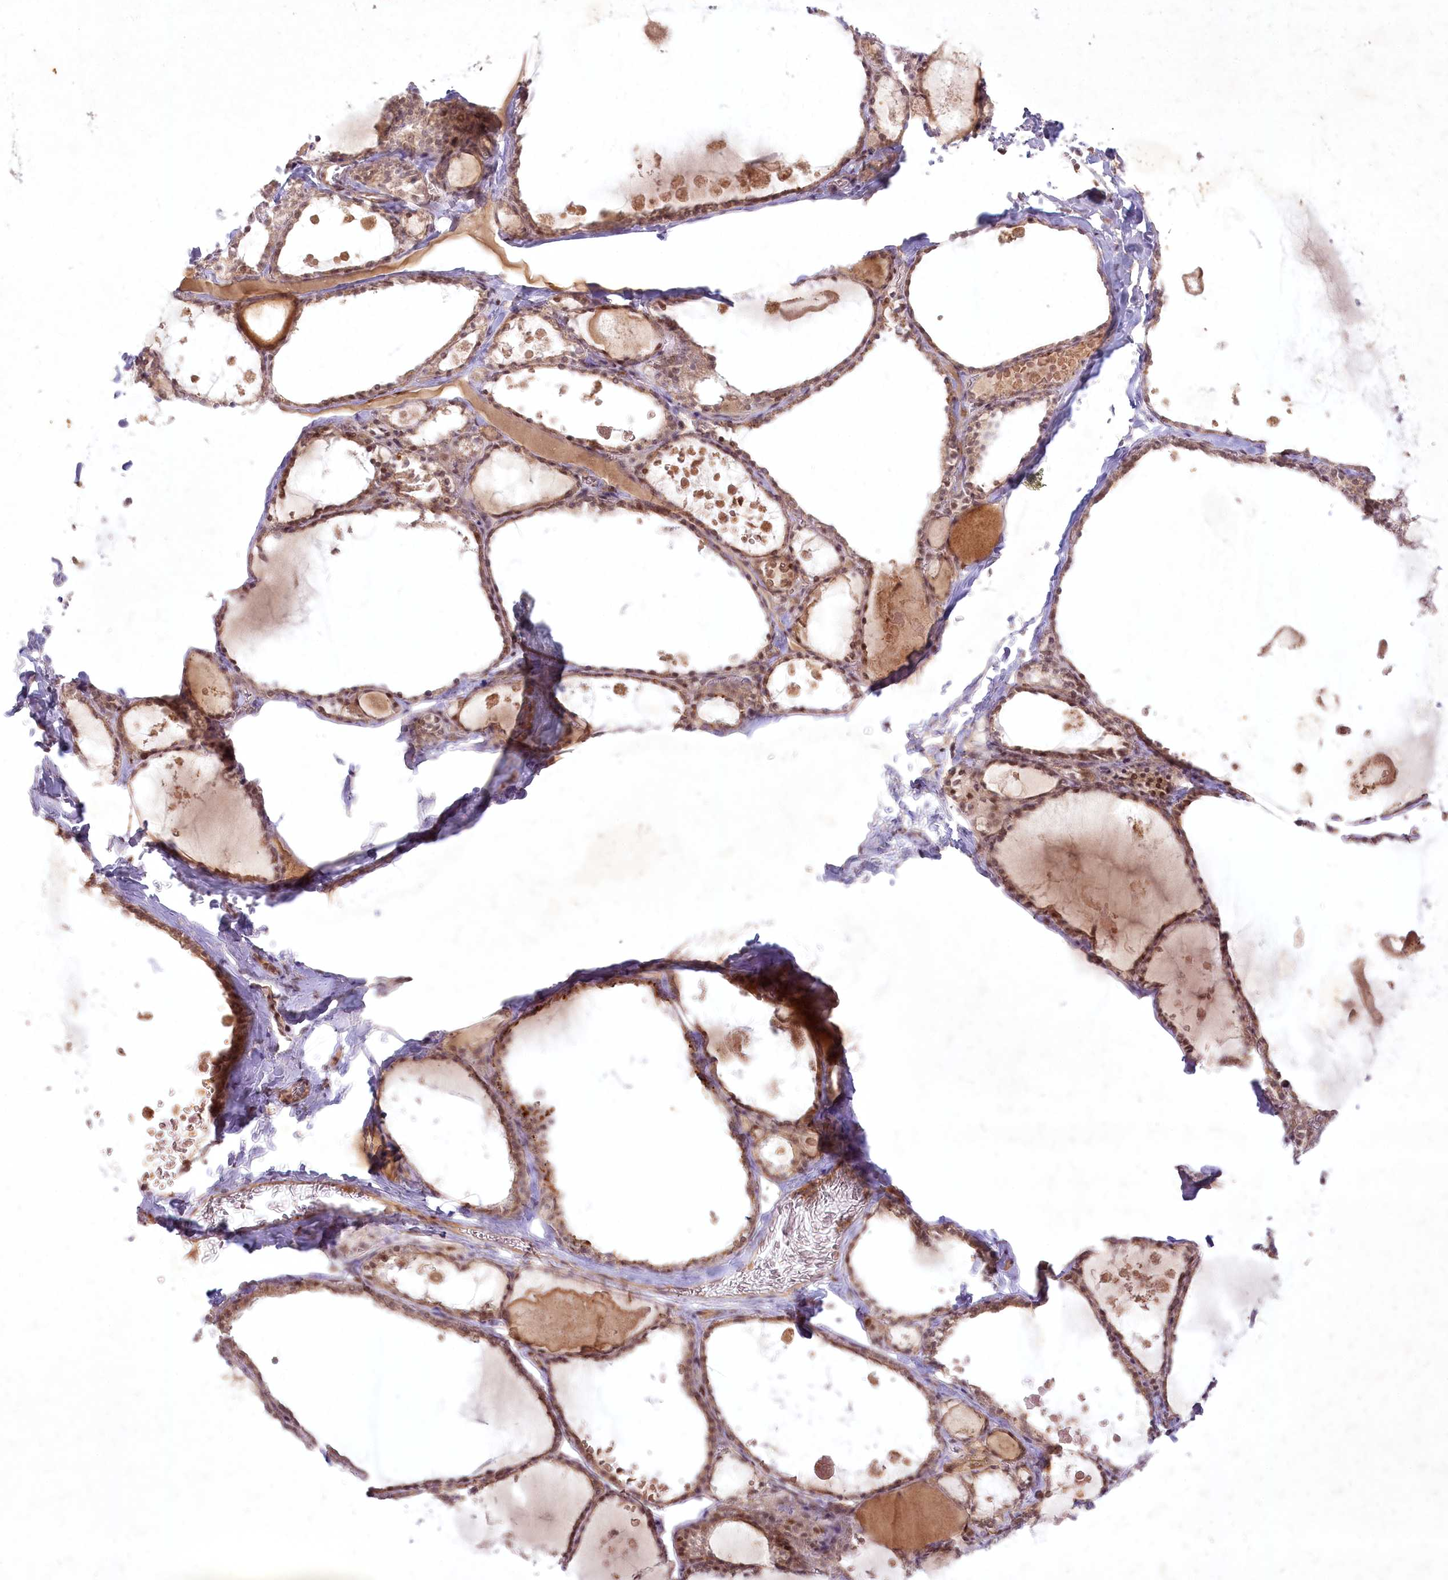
{"staining": {"intensity": "moderate", "quantity": ">75%", "location": "cytoplasmic/membranous,nuclear"}, "tissue": "thyroid gland", "cell_type": "Glandular cells", "image_type": "normal", "snomed": [{"axis": "morphology", "description": "Normal tissue, NOS"}, {"axis": "topography", "description": "Thyroid gland"}], "caption": "Glandular cells reveal medium levels of moderate cytoplasmic/membranous,nuclear expression in about >75% of cells in normal thyroid gland.", "gene": "SH2D3A", "patient": {"sex": "male", "age": 56}}